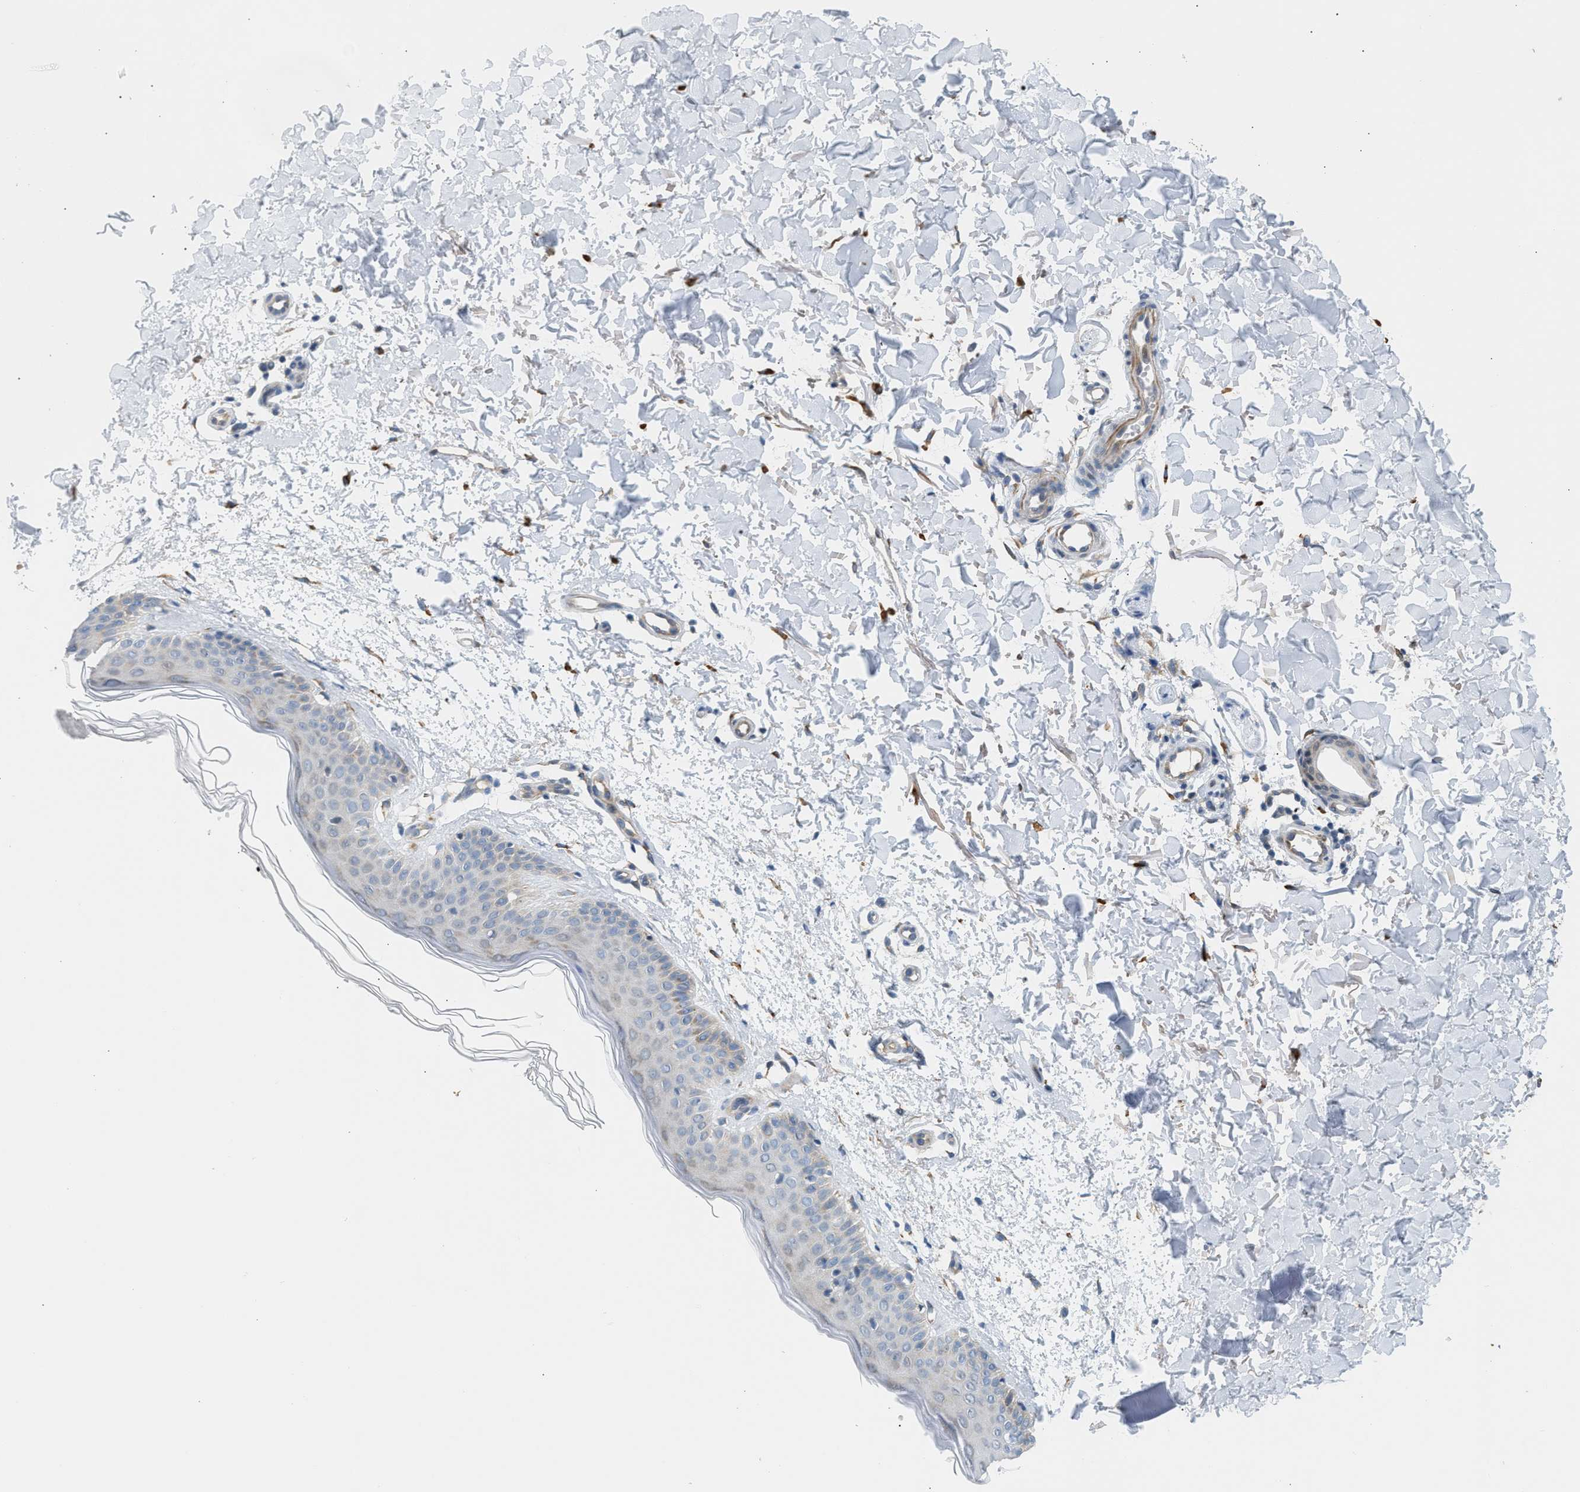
{"staining": {"intensity": "moderate", "quantity": "25%-75%", "location": "cytoplasmic/membranous"}, "tissue": "skin", "cell_type": "Fibroblasts", "image_type": "normal", "snomed": [{"axis": "morphology", "description": "Normal tissue, NOS"}, {"axis": "morphology", "description": "Malignant melanoma, NOS"}, {"axis": "topography", "description": "Skin"}], "caption": "High-power microscopy captured an IHC histopathology image of unremarkable skin, revealing moderate cytoplasmic/membranous positivity in approximately 25%-75% of fibroblasts. Immunohistochemistry (ihc) stains the protein in brown and the nuclei are stained blue.", "gene": "KCNC2", "patient": {"sex": "male", "age": 83}}